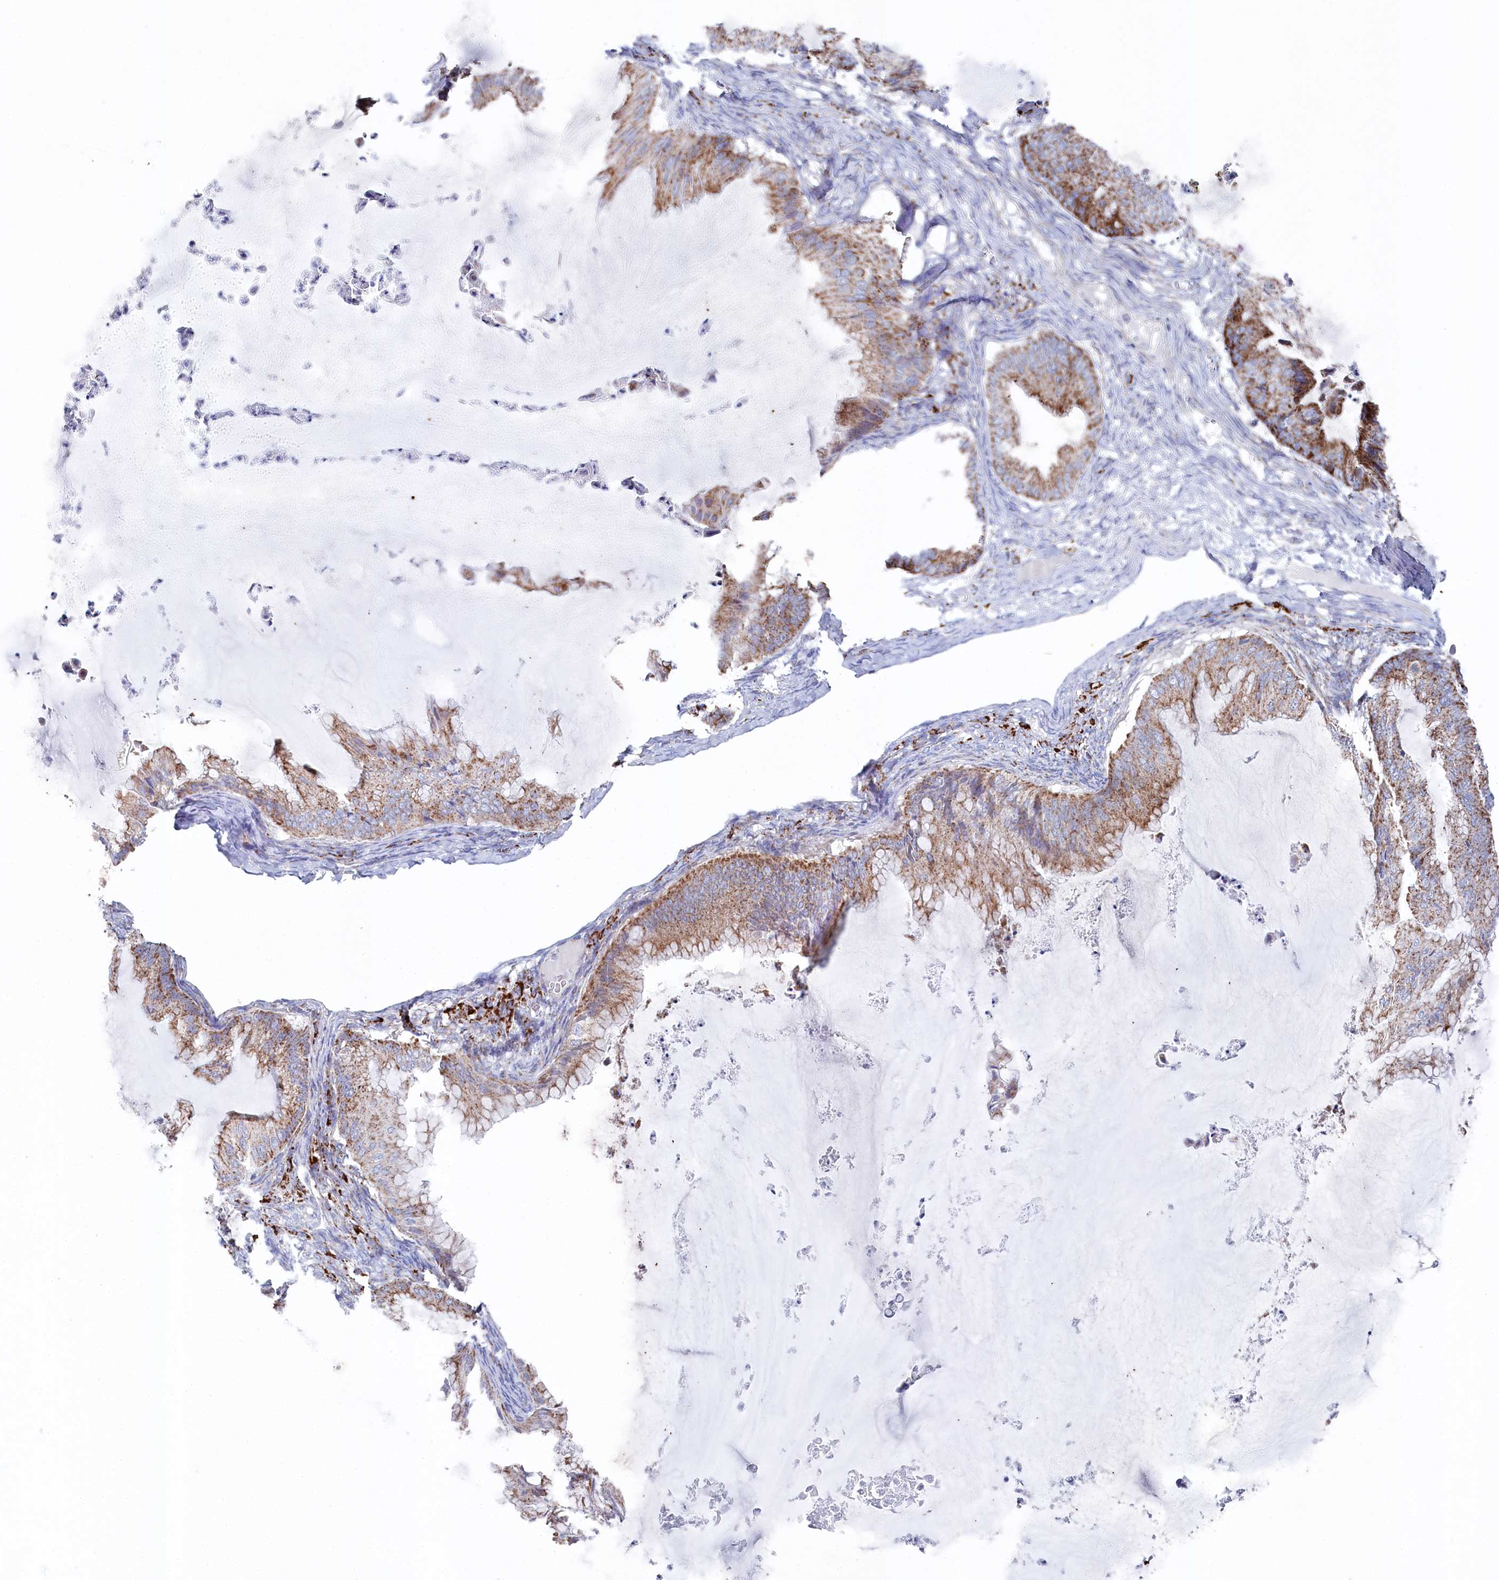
{"staining": {"intensity": "moderate", "quantity": ">75%", "location": "cytoplasmic/membranous"}, "tissue": "ovarian cancer", "cell_type": "Tumor cells", "image_type": "cancer", "snomed": [{"axis": "morphology", "description": "Cystadenocarcinoma, mucinous, NOS"}, {"axis": "topography", "description": "Ovary"}], "caption": "Immunohistochemical staining of human ovarian cancer (mucinous cystadenocarcinoma) exhibits moderate cytoplasmic/membranous protein positivity in about >75% of tumor cells.", "gene": "GLS2", "patient": {"sex": "female", "age": 71}}